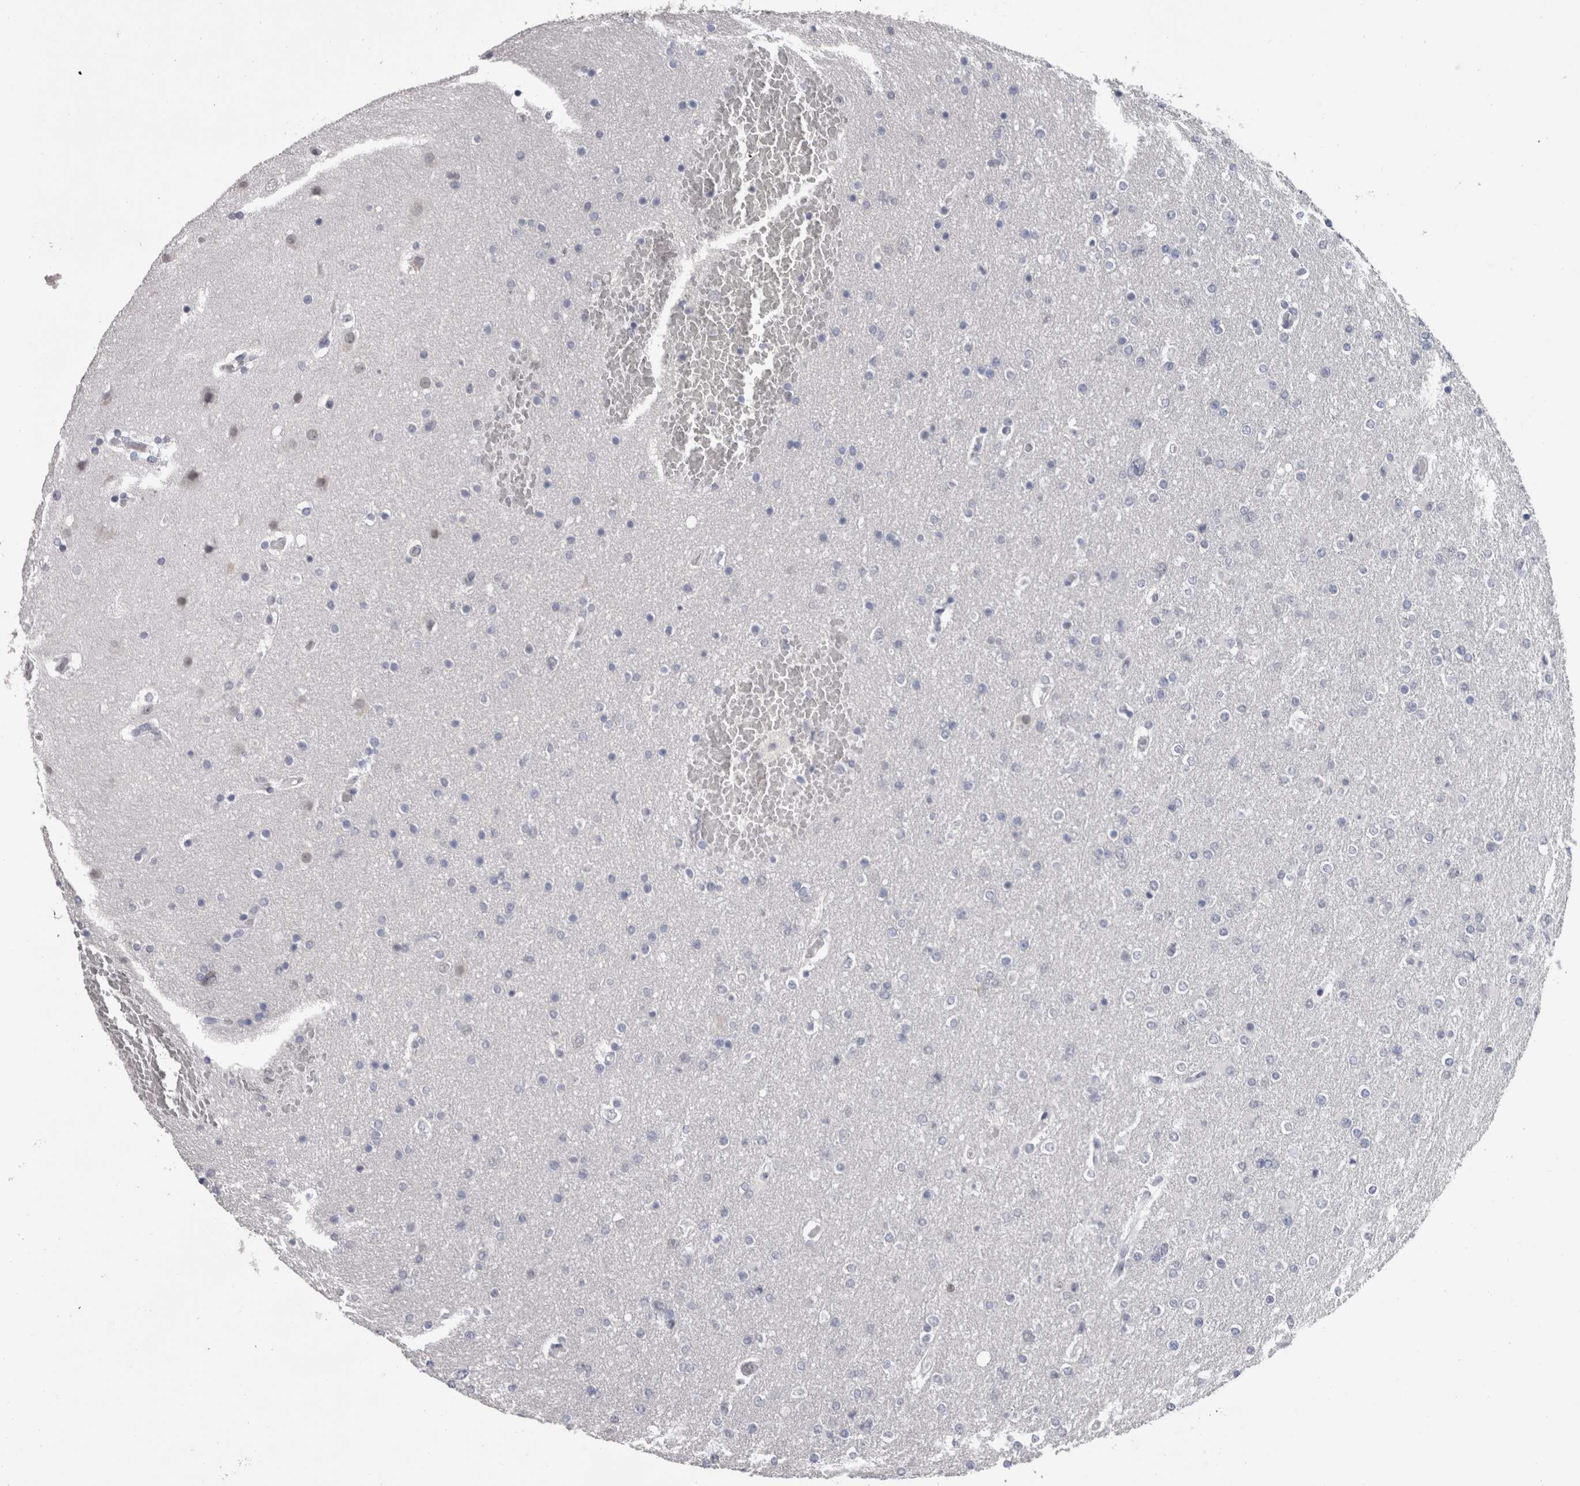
{"staining": {"intensity": "negative", "quantity": "none", "location": "none"}, "tissue": "glioma", "cell_type": "Tumor cells", "image_type": "cancer", "snomed": [{"axis": "morphology", "description": "Glioma, malignant, High grade"}, {"axis": "topography", "description": "Cerebral cortex"}], "caption": "Human glioma stained for a protein using IHC reveals no expression in tumor cells.", "gene": "DDX17", "patient": {"sex": "female", "age": 36}}